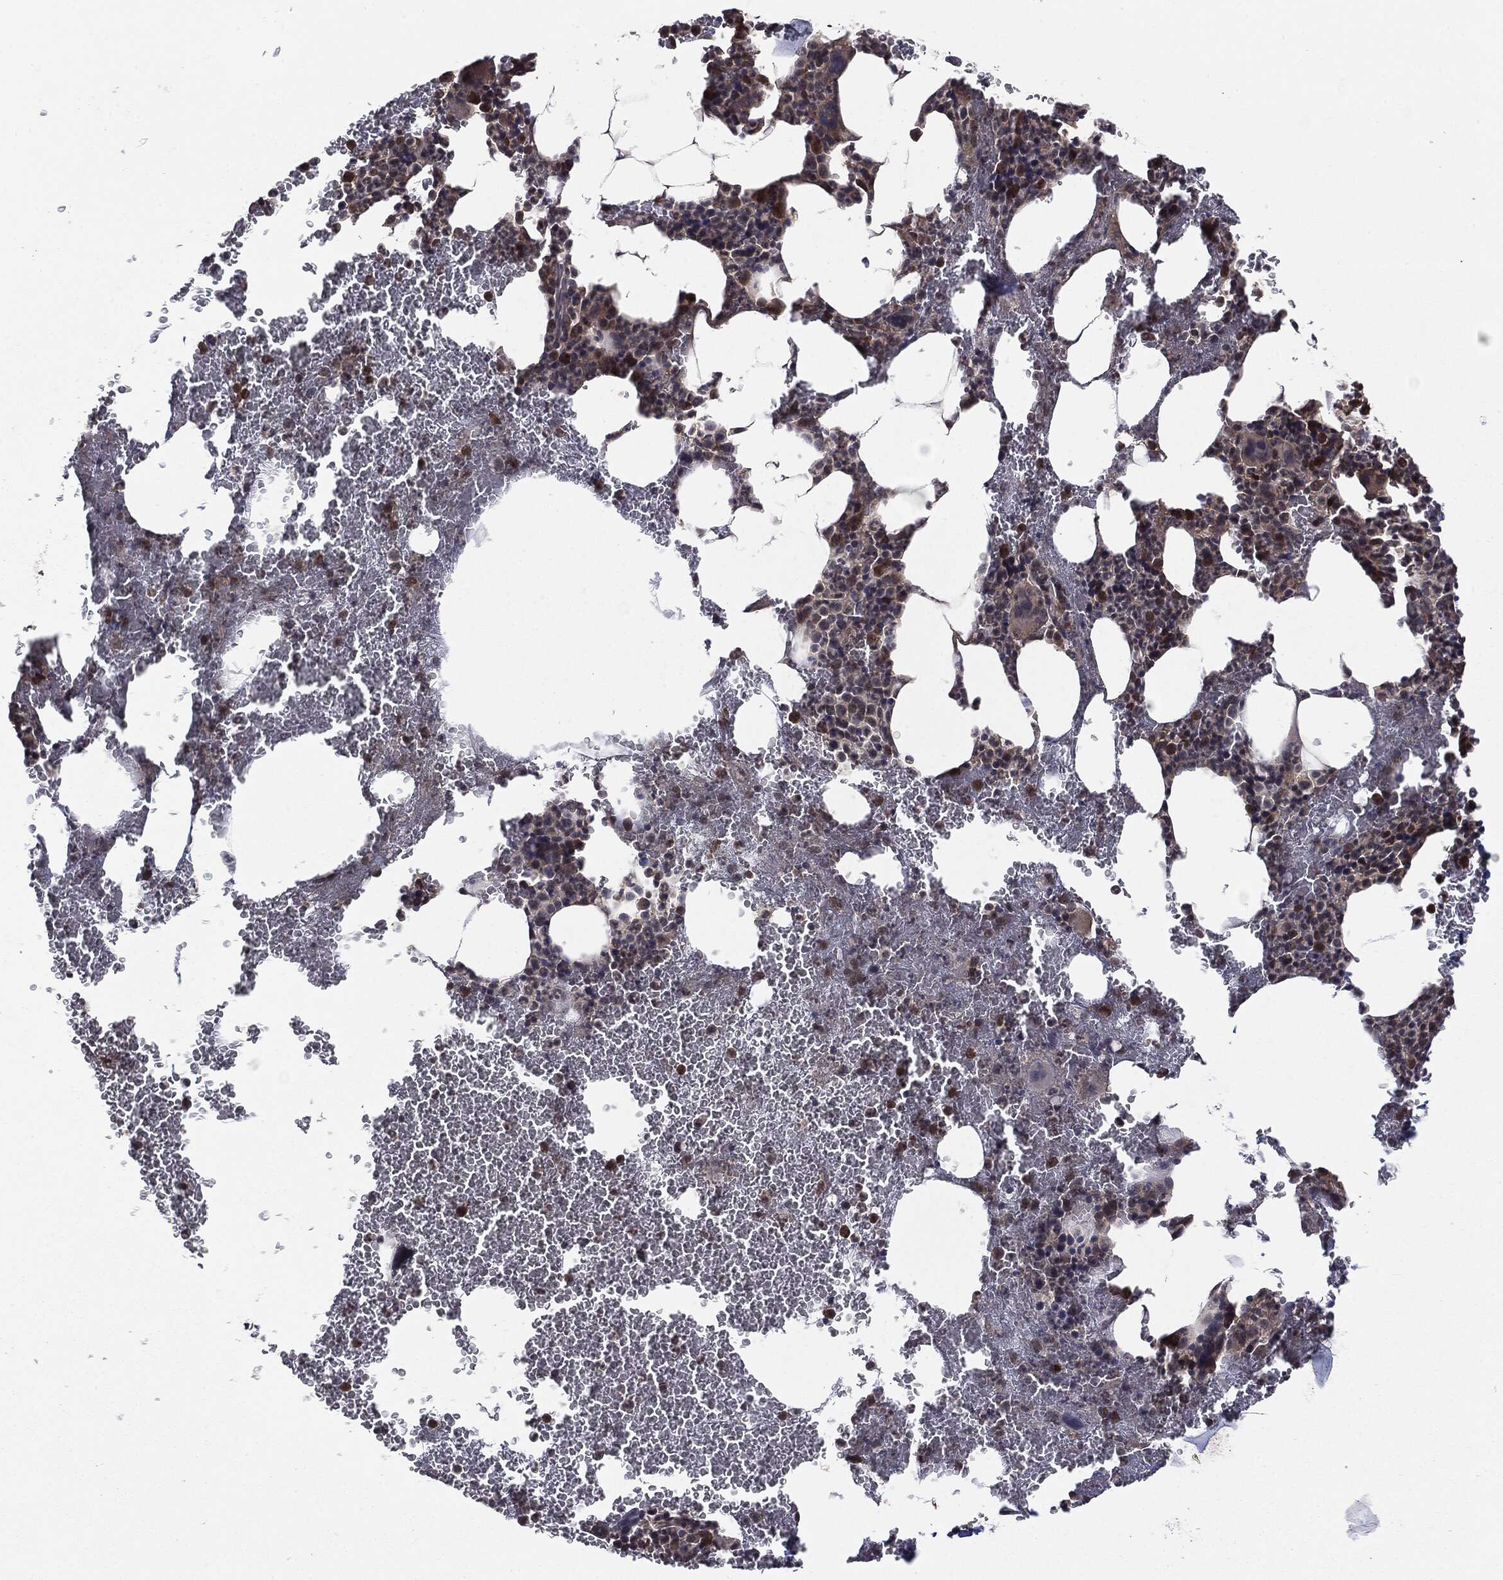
{"staining": {"intensity": "negative", "quantity": "none", "location": "none"}, "tissue": "bone marrow", "cell_type": "Hematopoietic cells", "image_type": "normal", "snomed": [{"axis": "morphology", "description": "Normal tissue, NOS"}, {"axis": "topography", "description": "Bone marrow"}], "caption": "Hematopoietic cells show no significant expression in normal bone marrow. (Brightfield microscopy of DAB immunohistochemistry at high magnification).", "gene": "KRT7", "patient": {"sex": "male", "age": 91}}